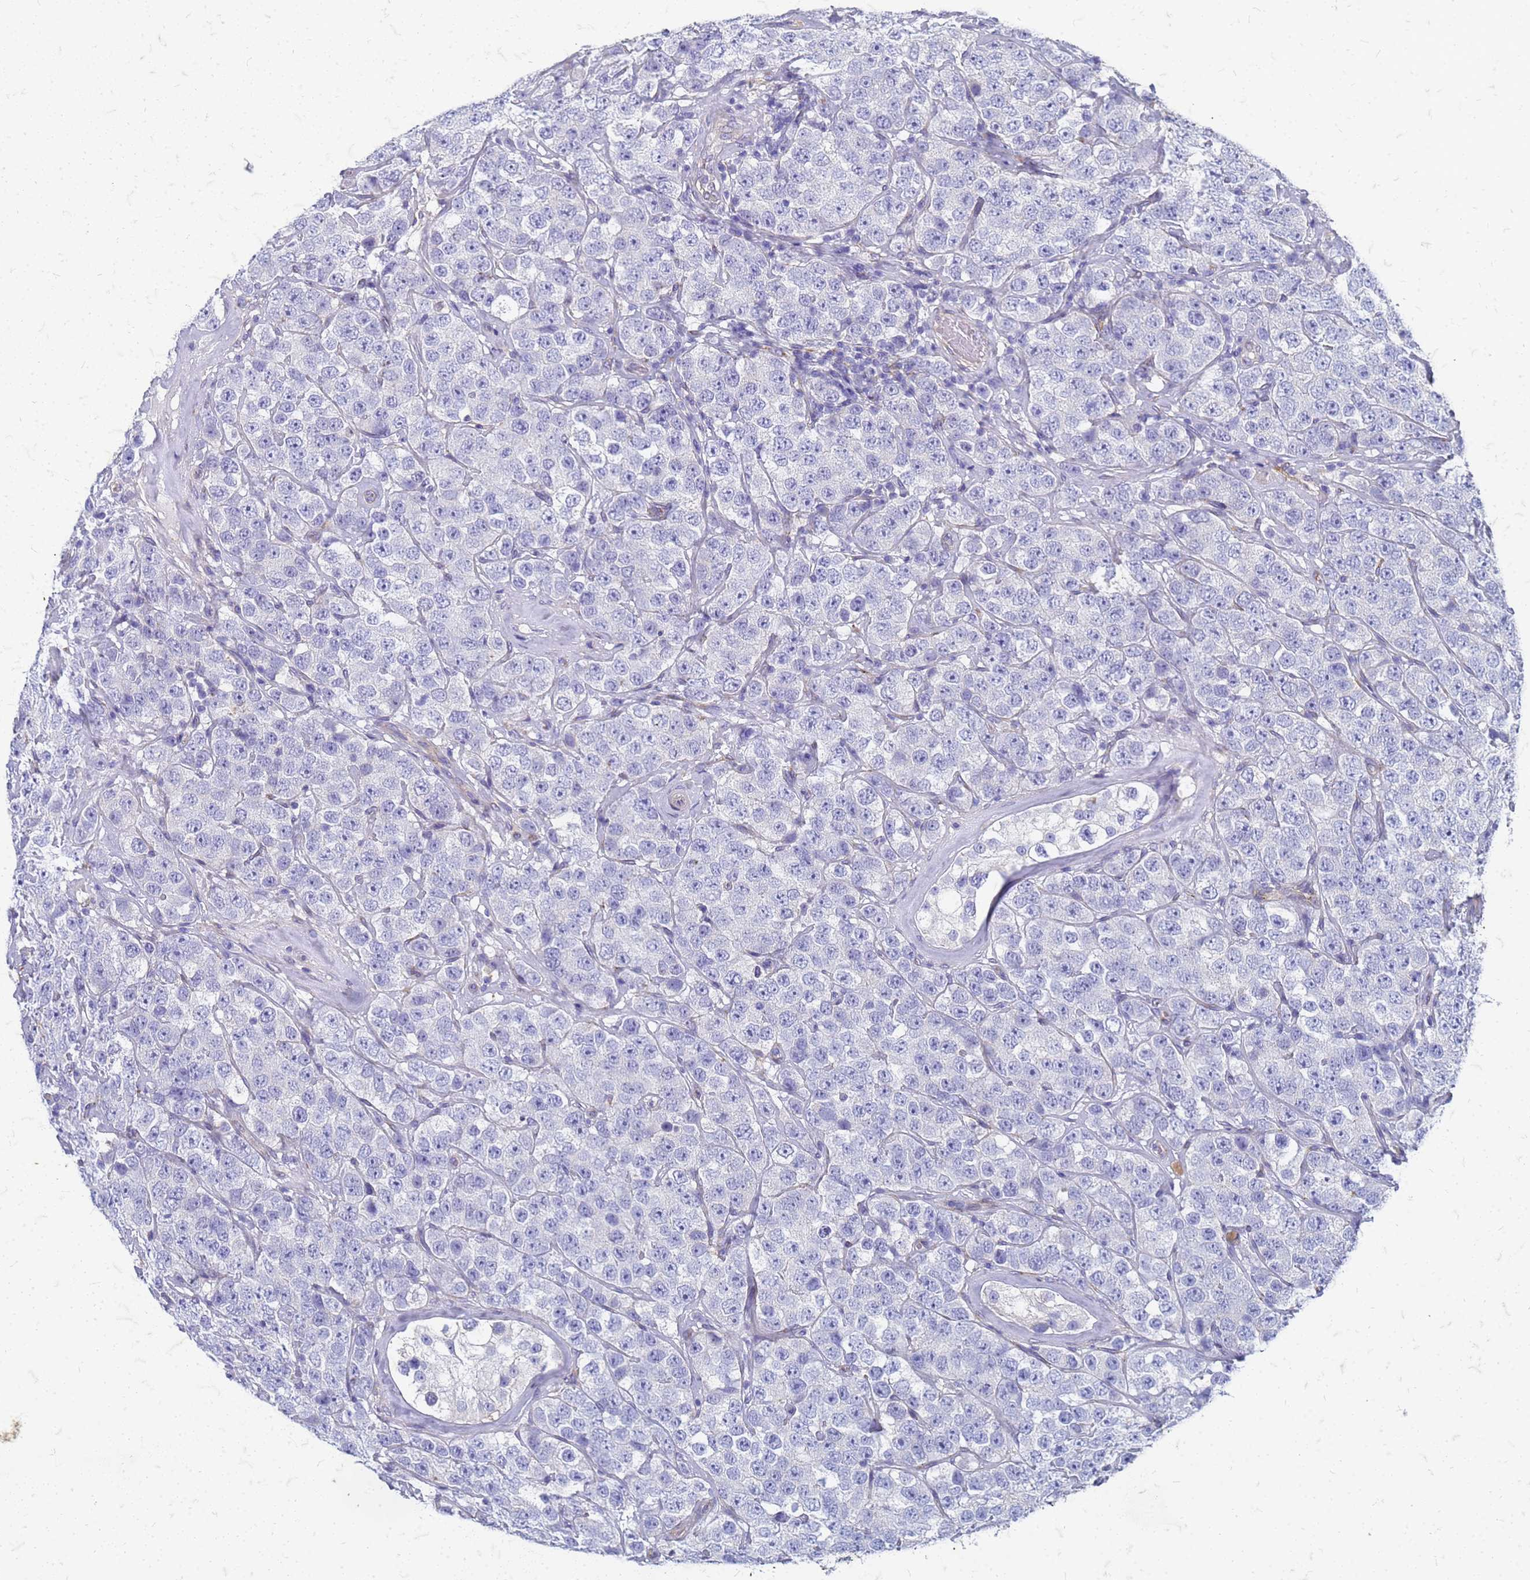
{"staining": {"intensity": "negative", "quantity": "none", "location": "none"}, "tissue": "testis cancer", "cell_type": "Tumor cells", "image_type": "cancer", "snomed": [{"axis": "morphology", "description": "Seminoma, NOS"}, {"axis": "topography", "description": "Testis"}], "caption": "High magnification brightfield microscopy of testis cancer (seminoma) stained with DAB (3,3'-diaminobenzidine) (brown) and counterstained with hematoxylin (blue): tumor cells show no significant expression.", "gene": "TRIM64B", "patient": {"sex": "male", "age": 28}}